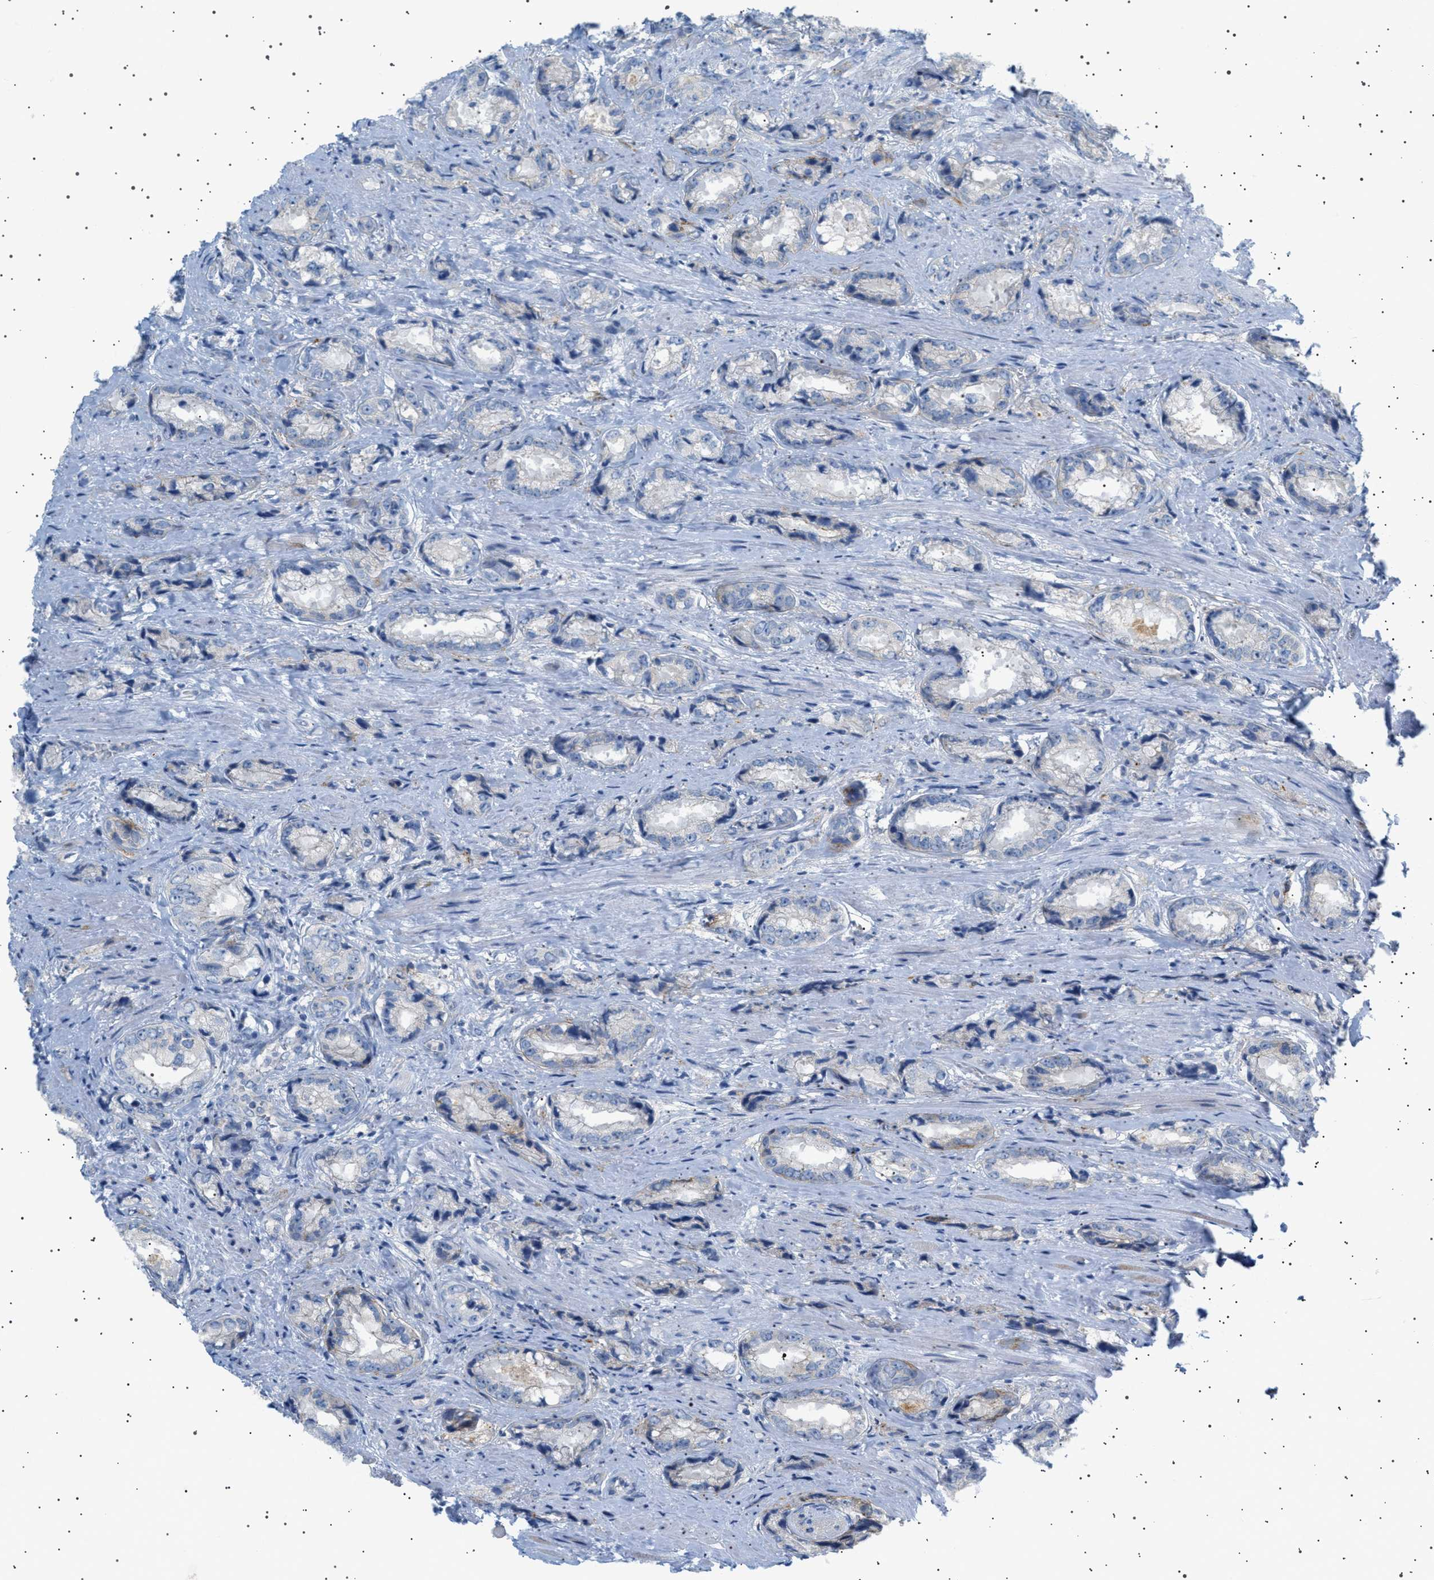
{"staining": {"intensity": "negative", "quantity": "none", "location": "none"}, "tissue": "prostate cancer", "cell_type": "Tumor cells", "image_type": "cancer", "snomed": [{"axis": "morphology", "description": "Adenocarcinoma, High grade"}, {"axis": "topography", "description": "Prostate"}], "caption": "Photomicrograph shows no protein expression in tumor cells of prostate adenocarcinoma (high-grade) tissue.", "gene": "ADCY10", "patient": {"sex": "male", "age": 61}}